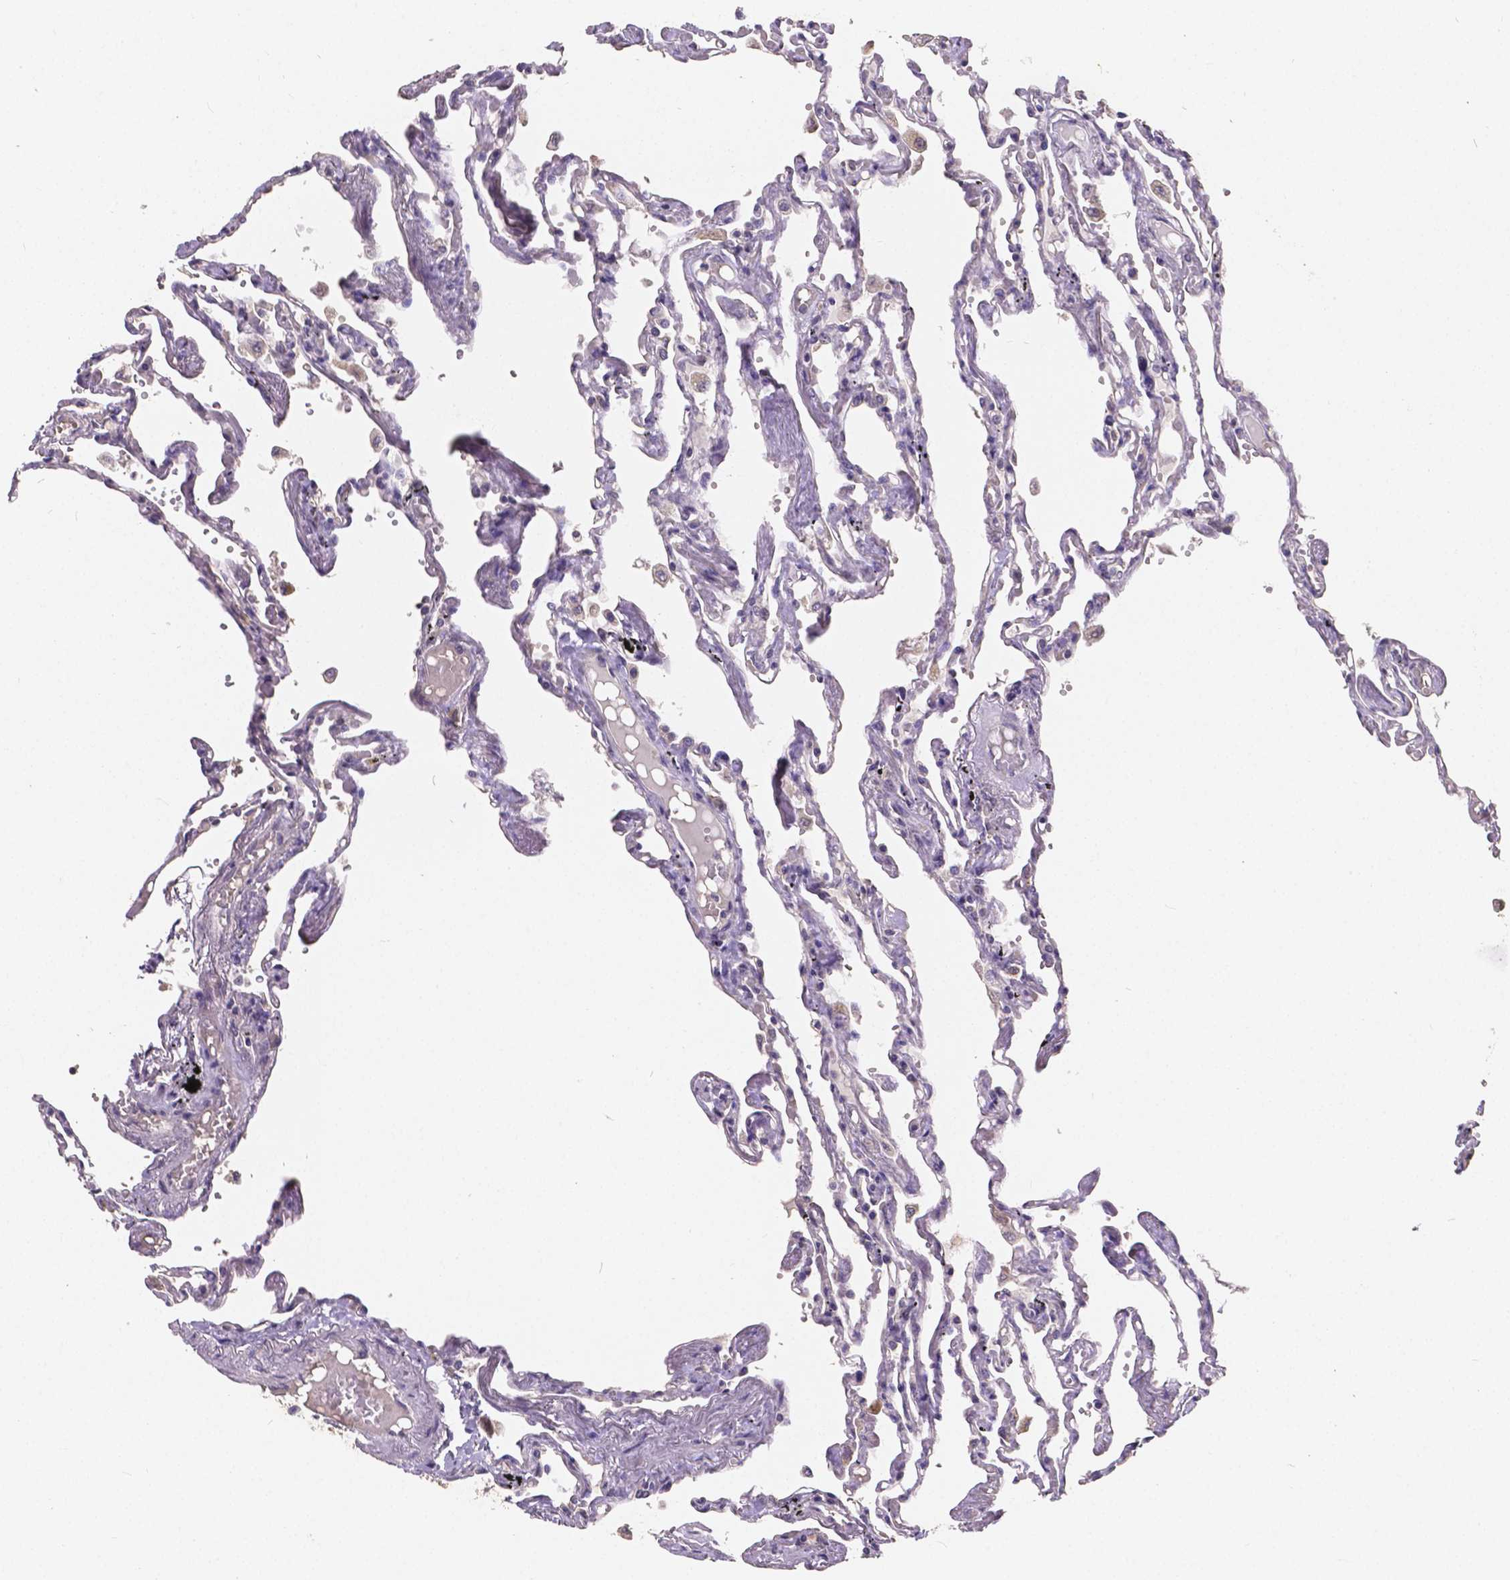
{"staining": {"intensity": "negative", "quantity": "none", "location": "none"}, "tissue": "lung", "cell_type": "Alveolar cells", "image_type": "normal", "snomed": [{"axis": "morphology", "description": "Normal tissue, NOS"}, {"axis": "morphology", "description": "Adenocarcinoma, NOS"}, {"axis": "topography", "description": "Cartilage tissue"}, {"axis": "topography", "description": "Lung"}], "caption": "Benign lung was stained to show a protein in brown. There is no significant expression in alveolar cells.", "gene": "CTNNA2", "patient": {"sex": "female", "age": 67}}